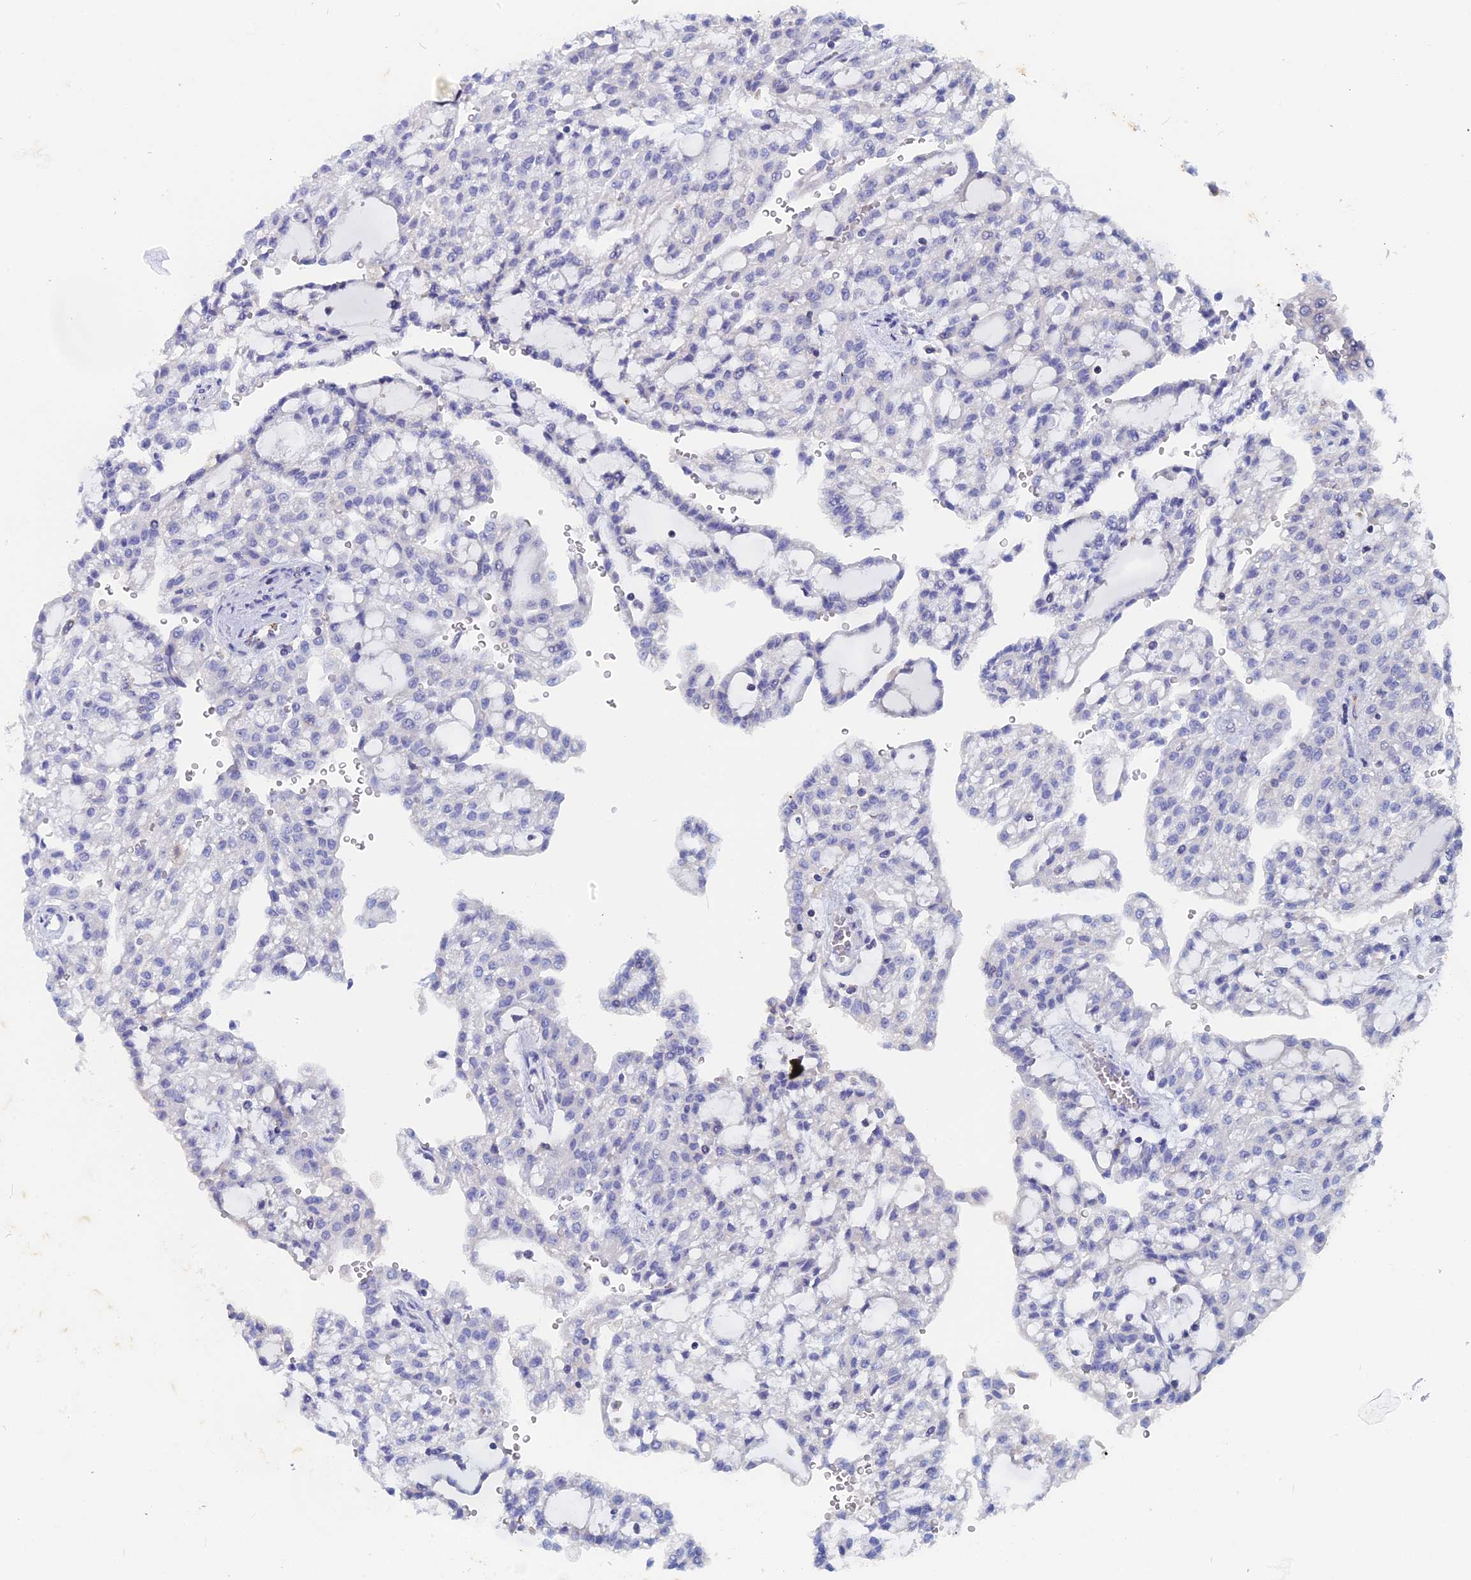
{"staining": {"intensity": "negative", "quantity": "none", "location": "none"}, "tissue": "renal cancer", "cell_type": "Tumor cells", "image_type": "cancer", "snomed": [{"axis": "morphology", "description": "Adenocarcinoma, NOS"}, {"axis": "topography", "description": "Kidney"}], "caption": "Renal adenocarcinoma was stained to show a protein in brown. There is no significant positivity in tumor cells. (Brightfield microscopy of DAB immunohistochemistry at high magnification).", "gene": "ACP7", "patient": {"sex": "male", "age": 63}}